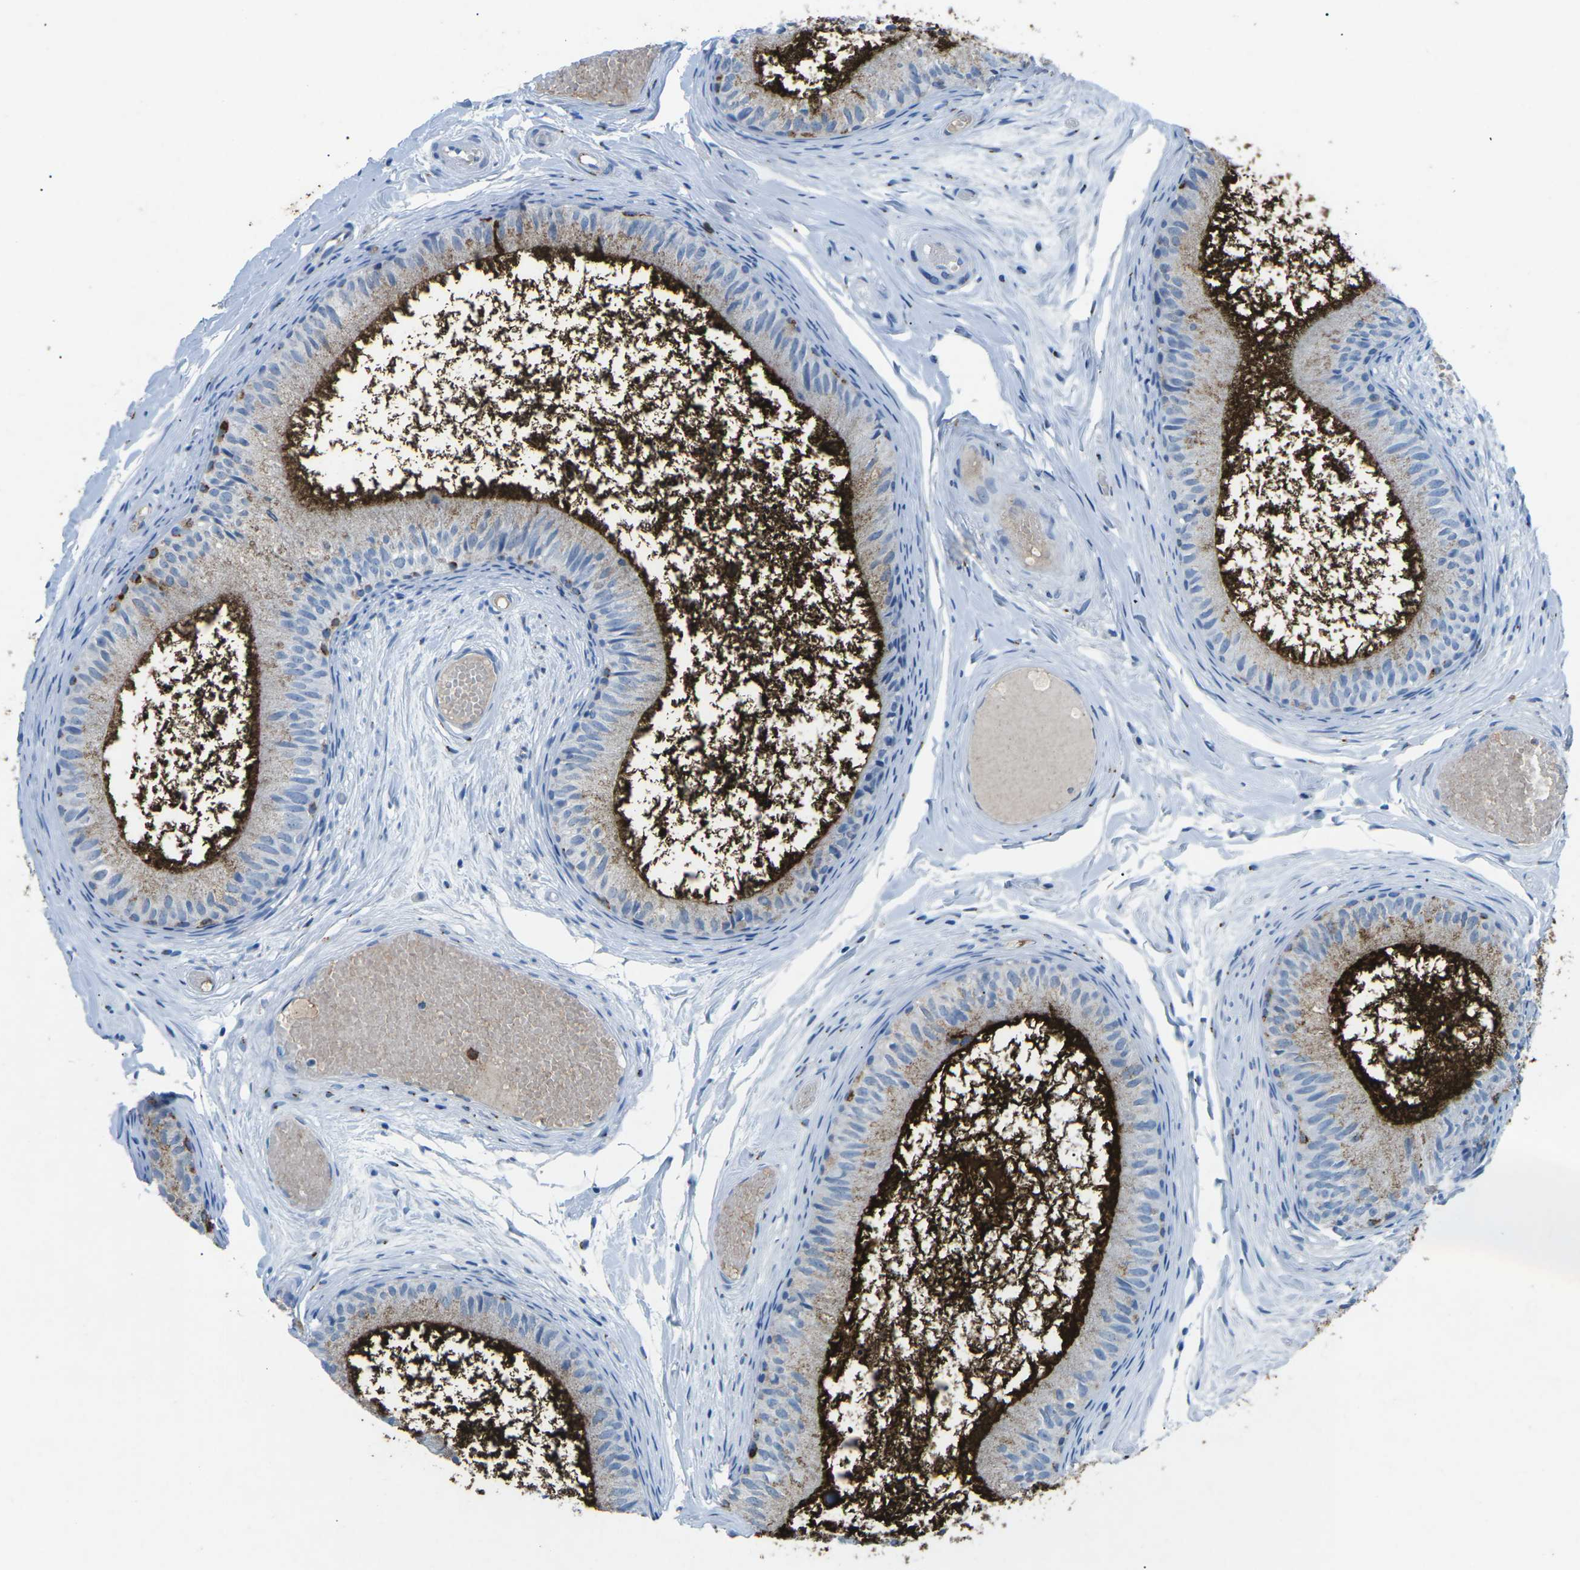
{"staining": {"intensity": "strong", "quantity": ">75%", "location": "cytoplasmic/membranous"}, "tissue": "epididymis", "cell_type": "Glandular cells", "image_type": "normal", "snomed": [{"axis": "morphology", "description": "Normal tissue, NOS"}, {"axis": "topography", "description": "Epididymis"}], "caption": "Approximately >75% of glandular cells in benign epididymis display strong cytoplasmic/membranous protein staining as visualized by brown immunohistochemical staining.", "gene": "CTAGE1", "patient": {"sex": "male", "age": 46}}